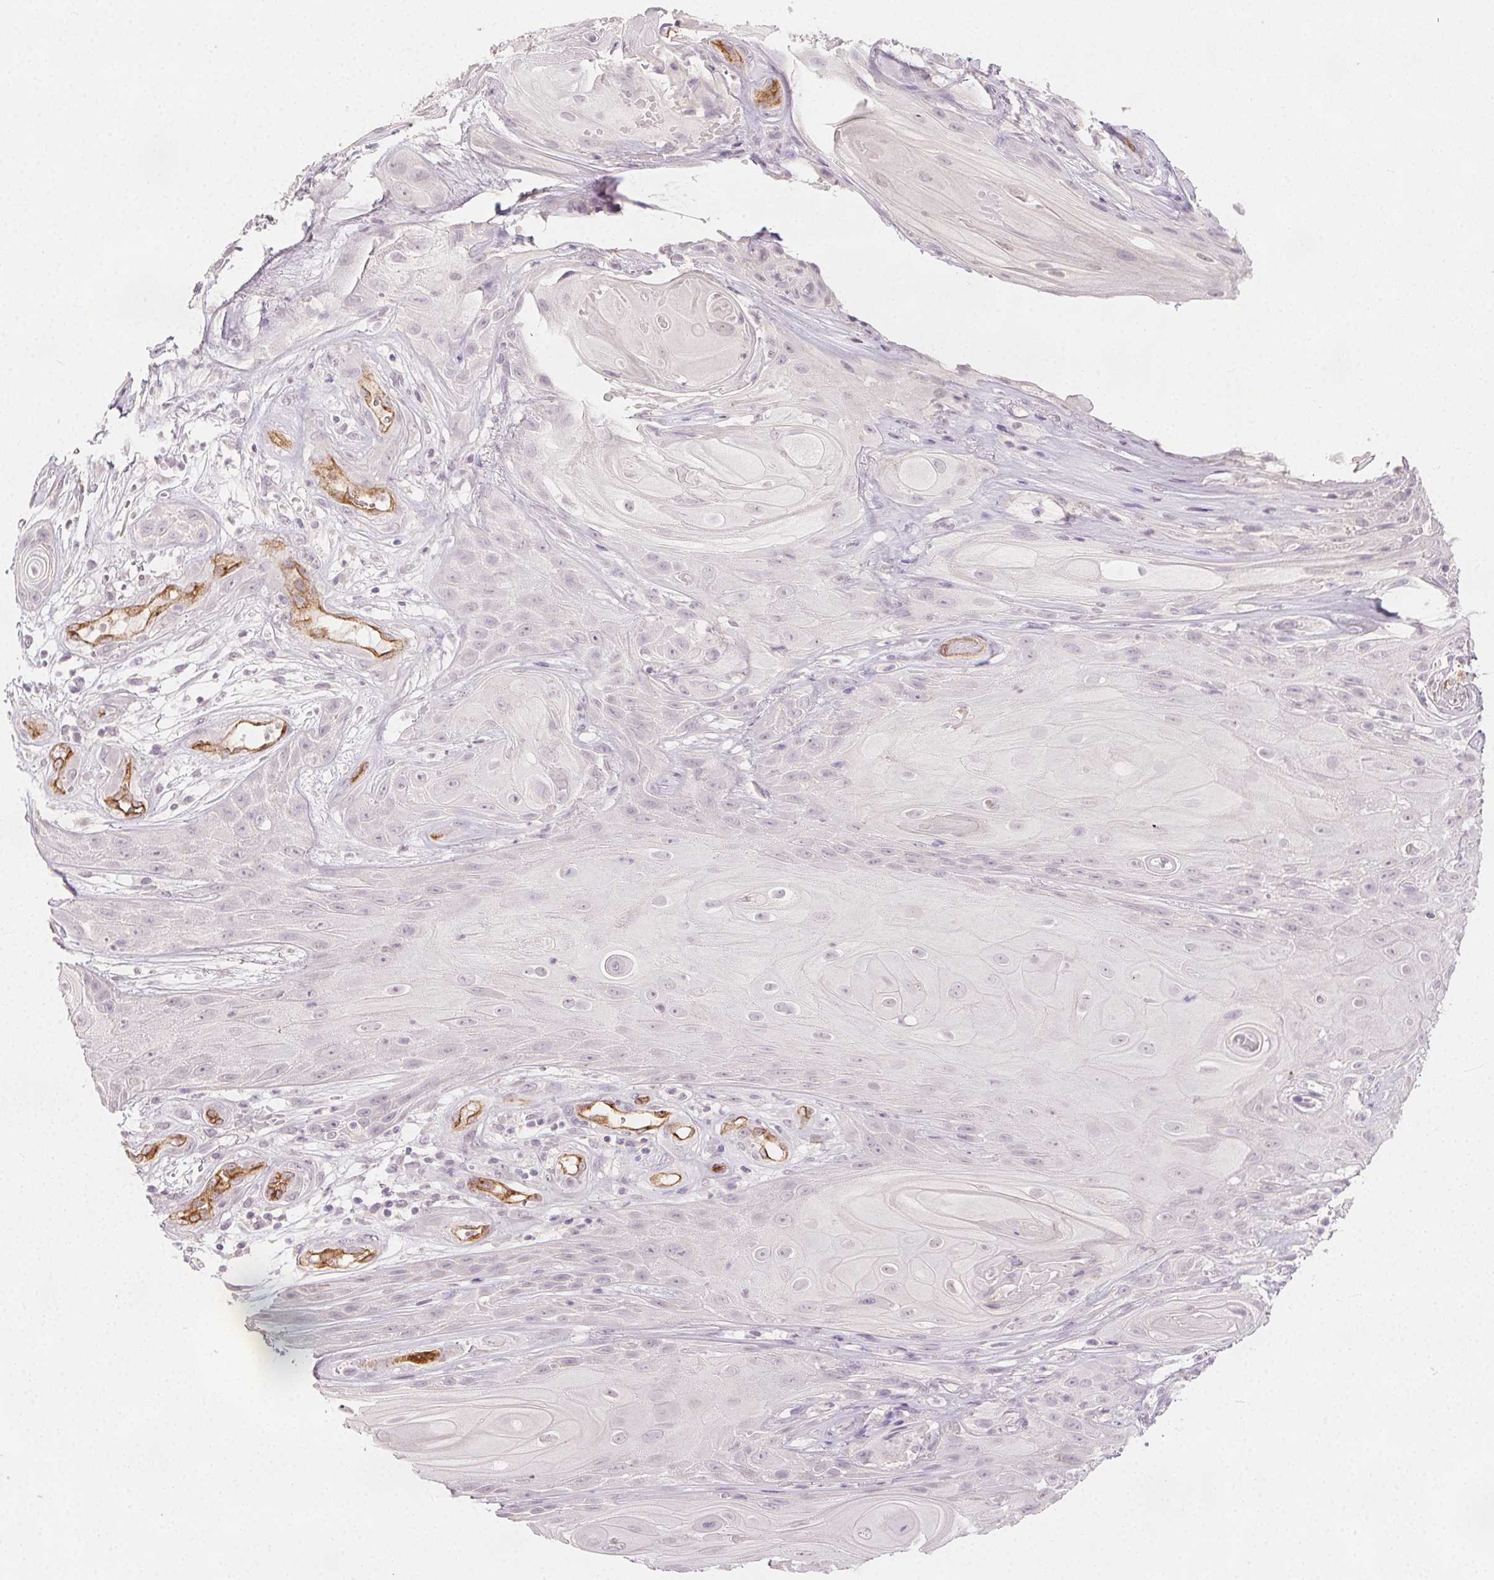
{"staining": {"intensity": "negative", "quantity": "none", "location": "none"}, "tissue": "skin cancer", "cell_type": "Tumor cells", "image_type": "cancer", "snomed": [{"axis": "morphology", "description": "Squamous cell carcinoma, NOS"}, {"axis": "topography", "description": "Skin"}], "caption": "Squamous cell carcinoma (skin) stained for a protein using immunohistochemistry reveals no staining tumor cells.", "gene": "PODXL", "patient": {"sex": "male", "age": 62}}